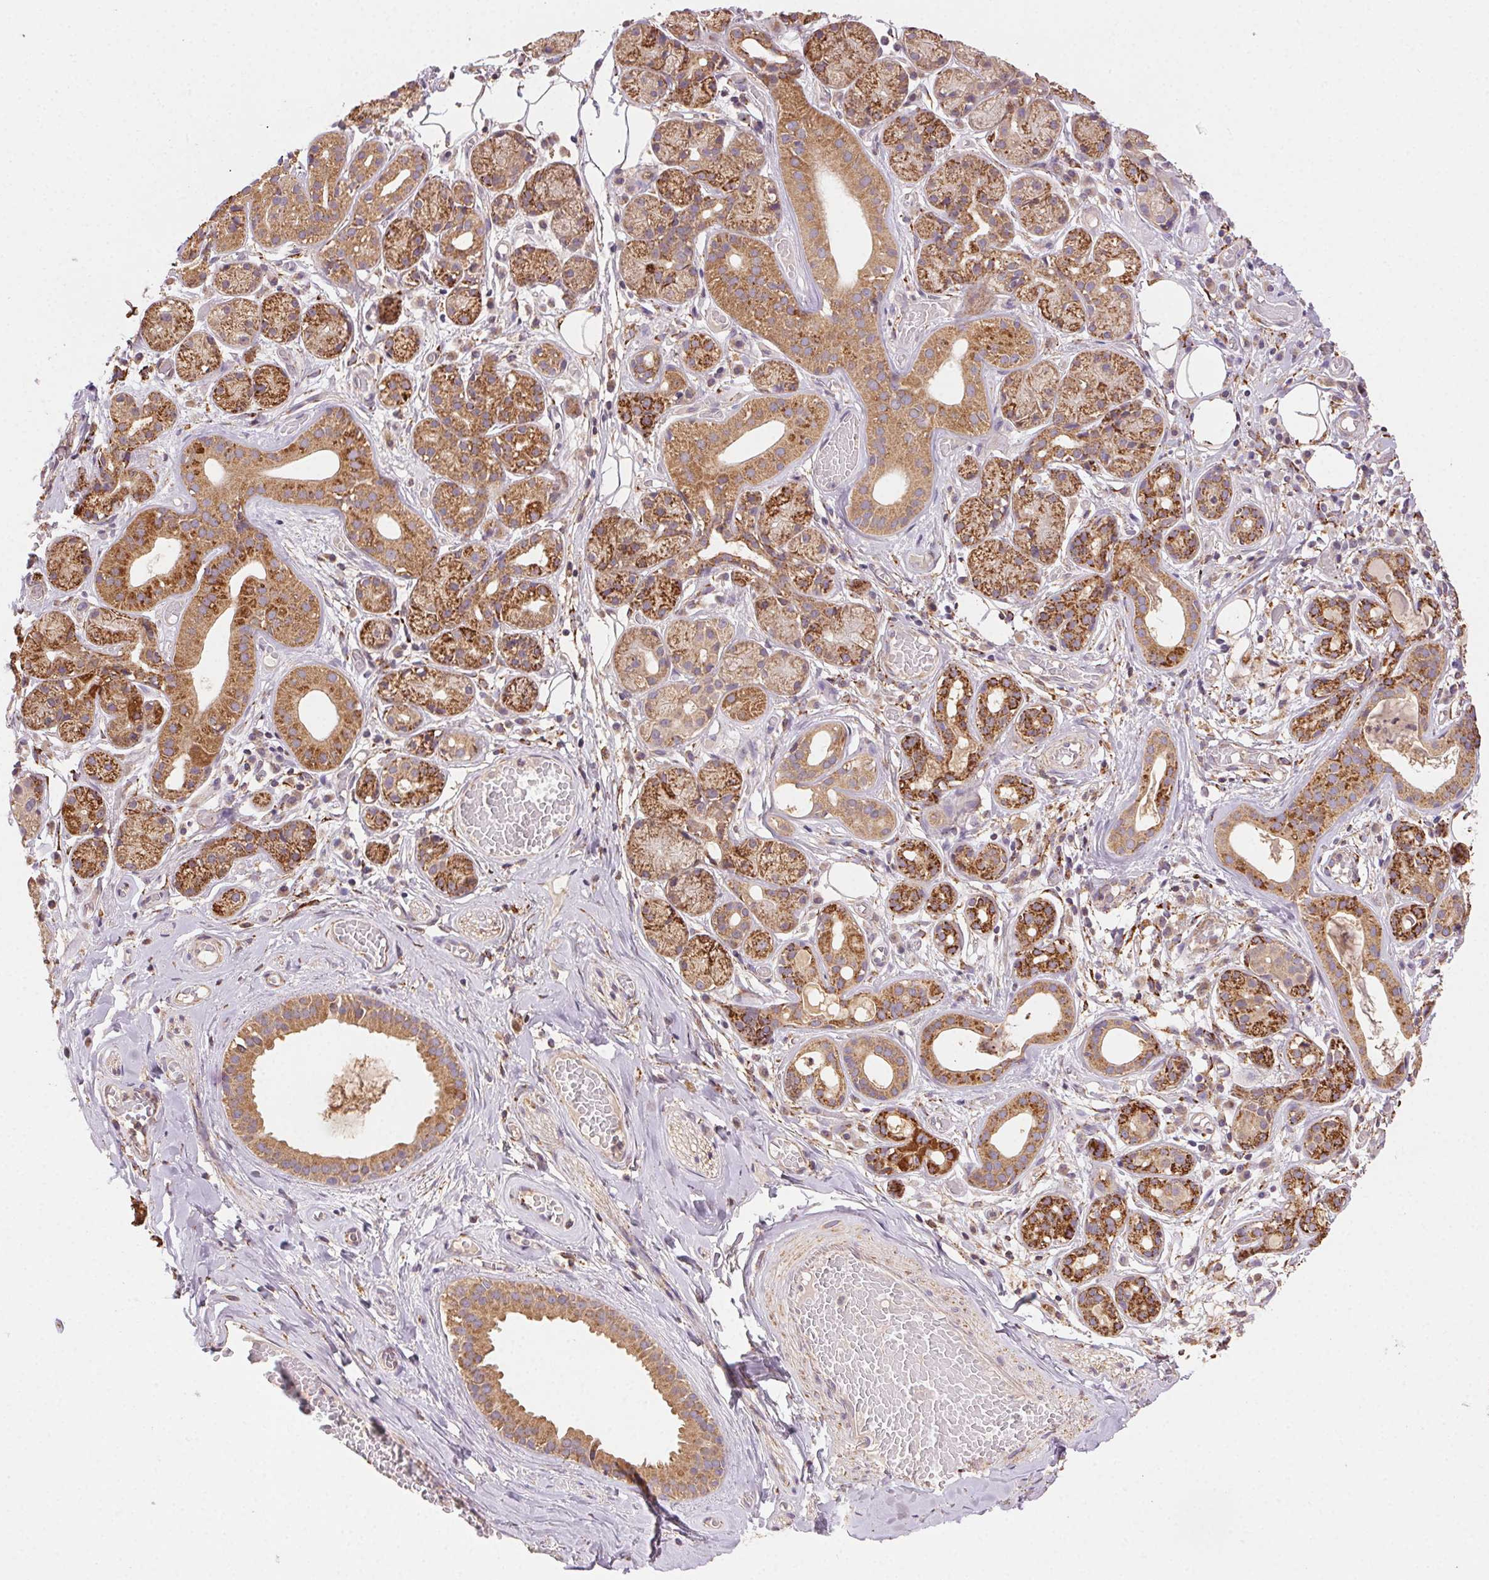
{"staining": {"intensity": "moderate", "quantity": ">75%", "location": "cytoplasmic/membranous"}, "tissue": "salivary gland", "cell_type": "Glandular cells", "image_type": "normal", "snomed": [{"axis": "morphology", "description": "Normal tissue, NOS"}, {"axis": "topography", "description": "Salivary gland"}, {"axis": "topography", "description": "Peripheral nerve tissue"}], "caption": "IHC histopathology image of benign human salivary gland stained for a protein (brown), which shows medium levels of moderate cytoplasmic/membranous positivity in approximately >75% of glandular cells.", "gene": "FNBP1L", "patient": {"sex": "male", "age": 71}}